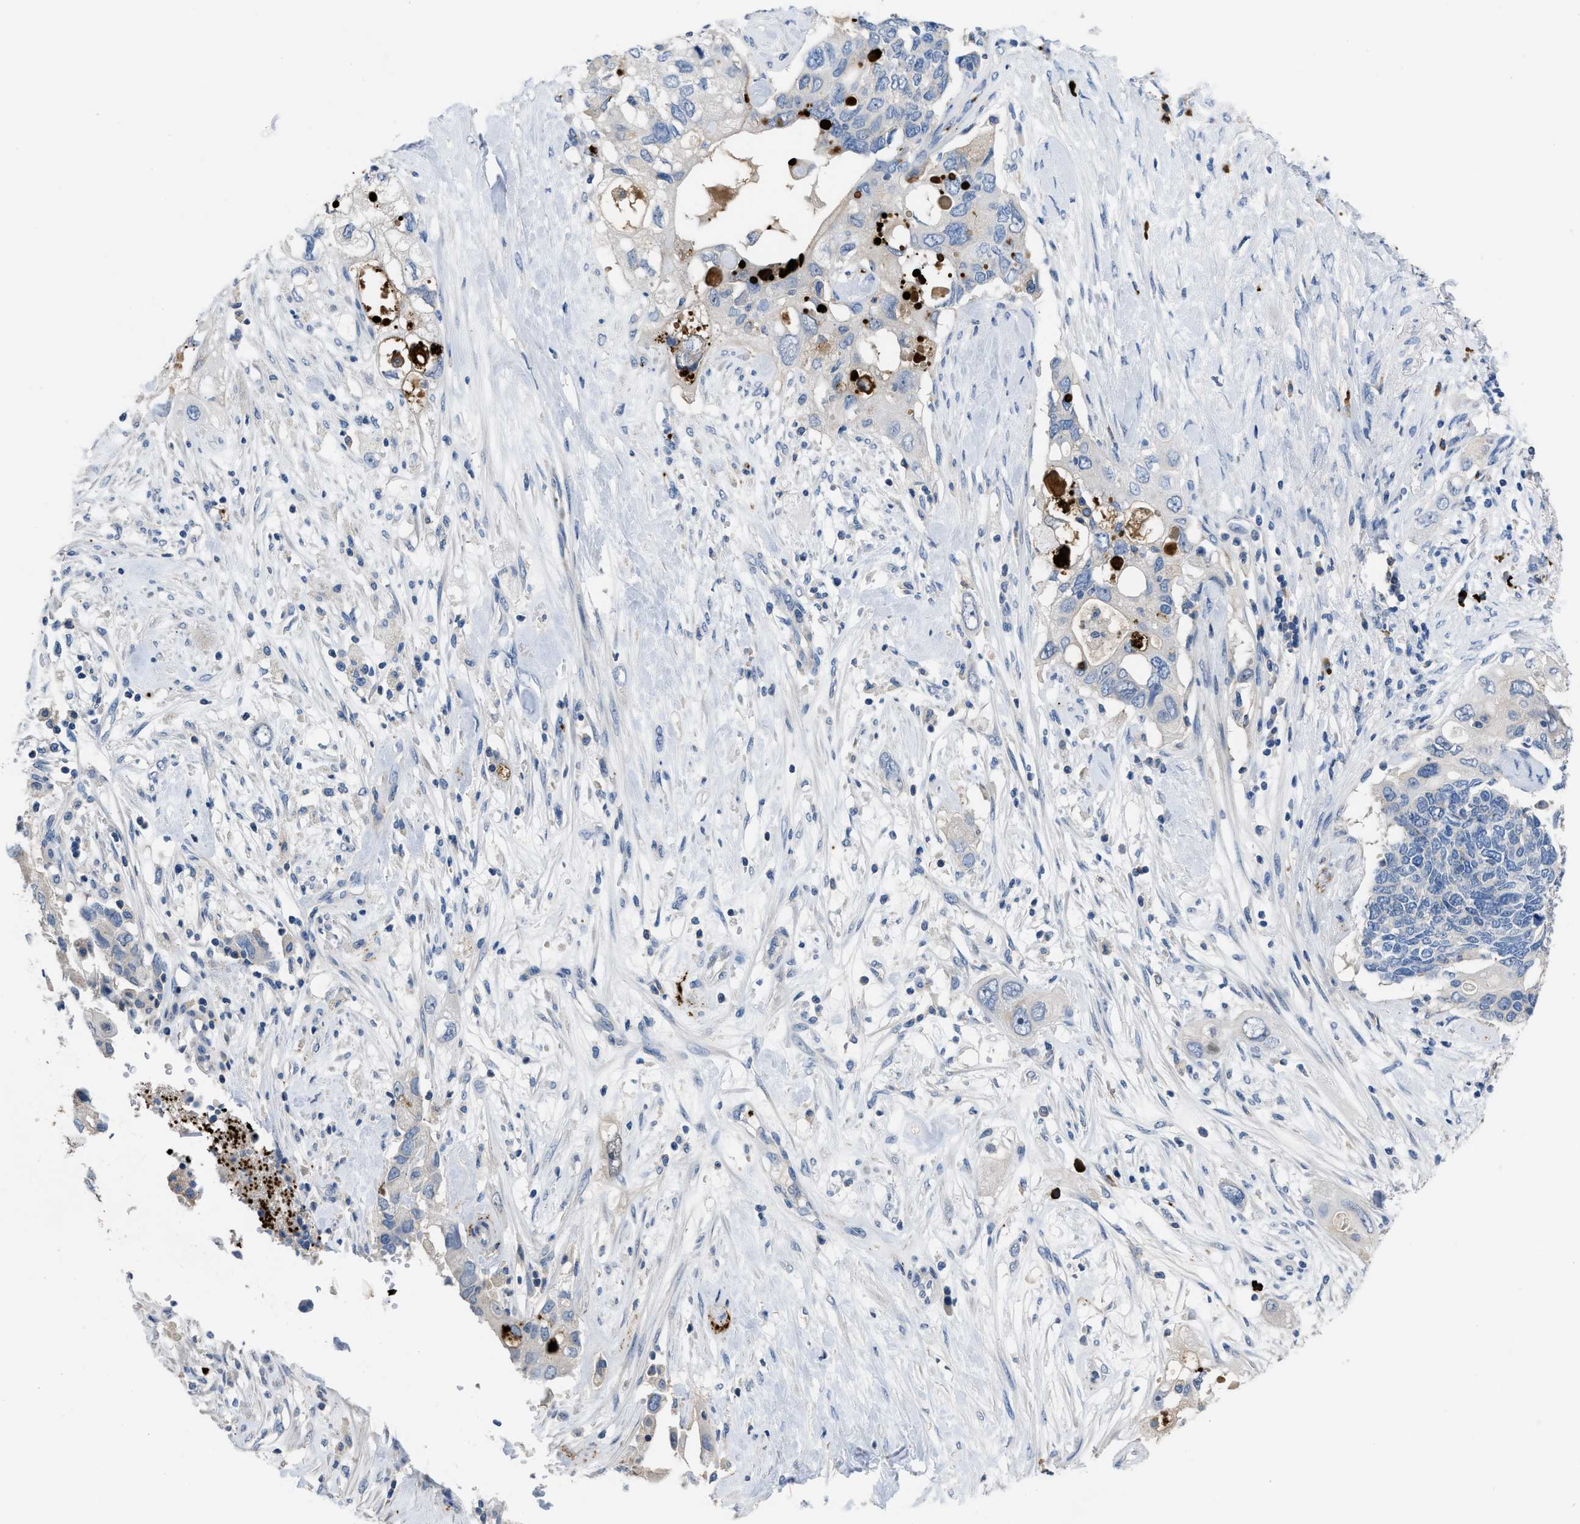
{"staining": {"intensity": "negative", "quantity": "none", "location": "none"}, "tissue": "pancreatic cancer", "cell_type": "Tumor cells", "image_type": "cancer", "snomed": [{"axis": "morphology", "description": "Adenocarcinoma, NOS"}, {"axis": "topography", "description": "Pancreas"}], "caption": "Human pancreatic cancer (adenocarcinoma) stained for a protein using immunohistochemistry (IHC) shows no positivity in tumor cells.", "gene": "FGF18", "patient": {"sex": "female", "age": 56}}